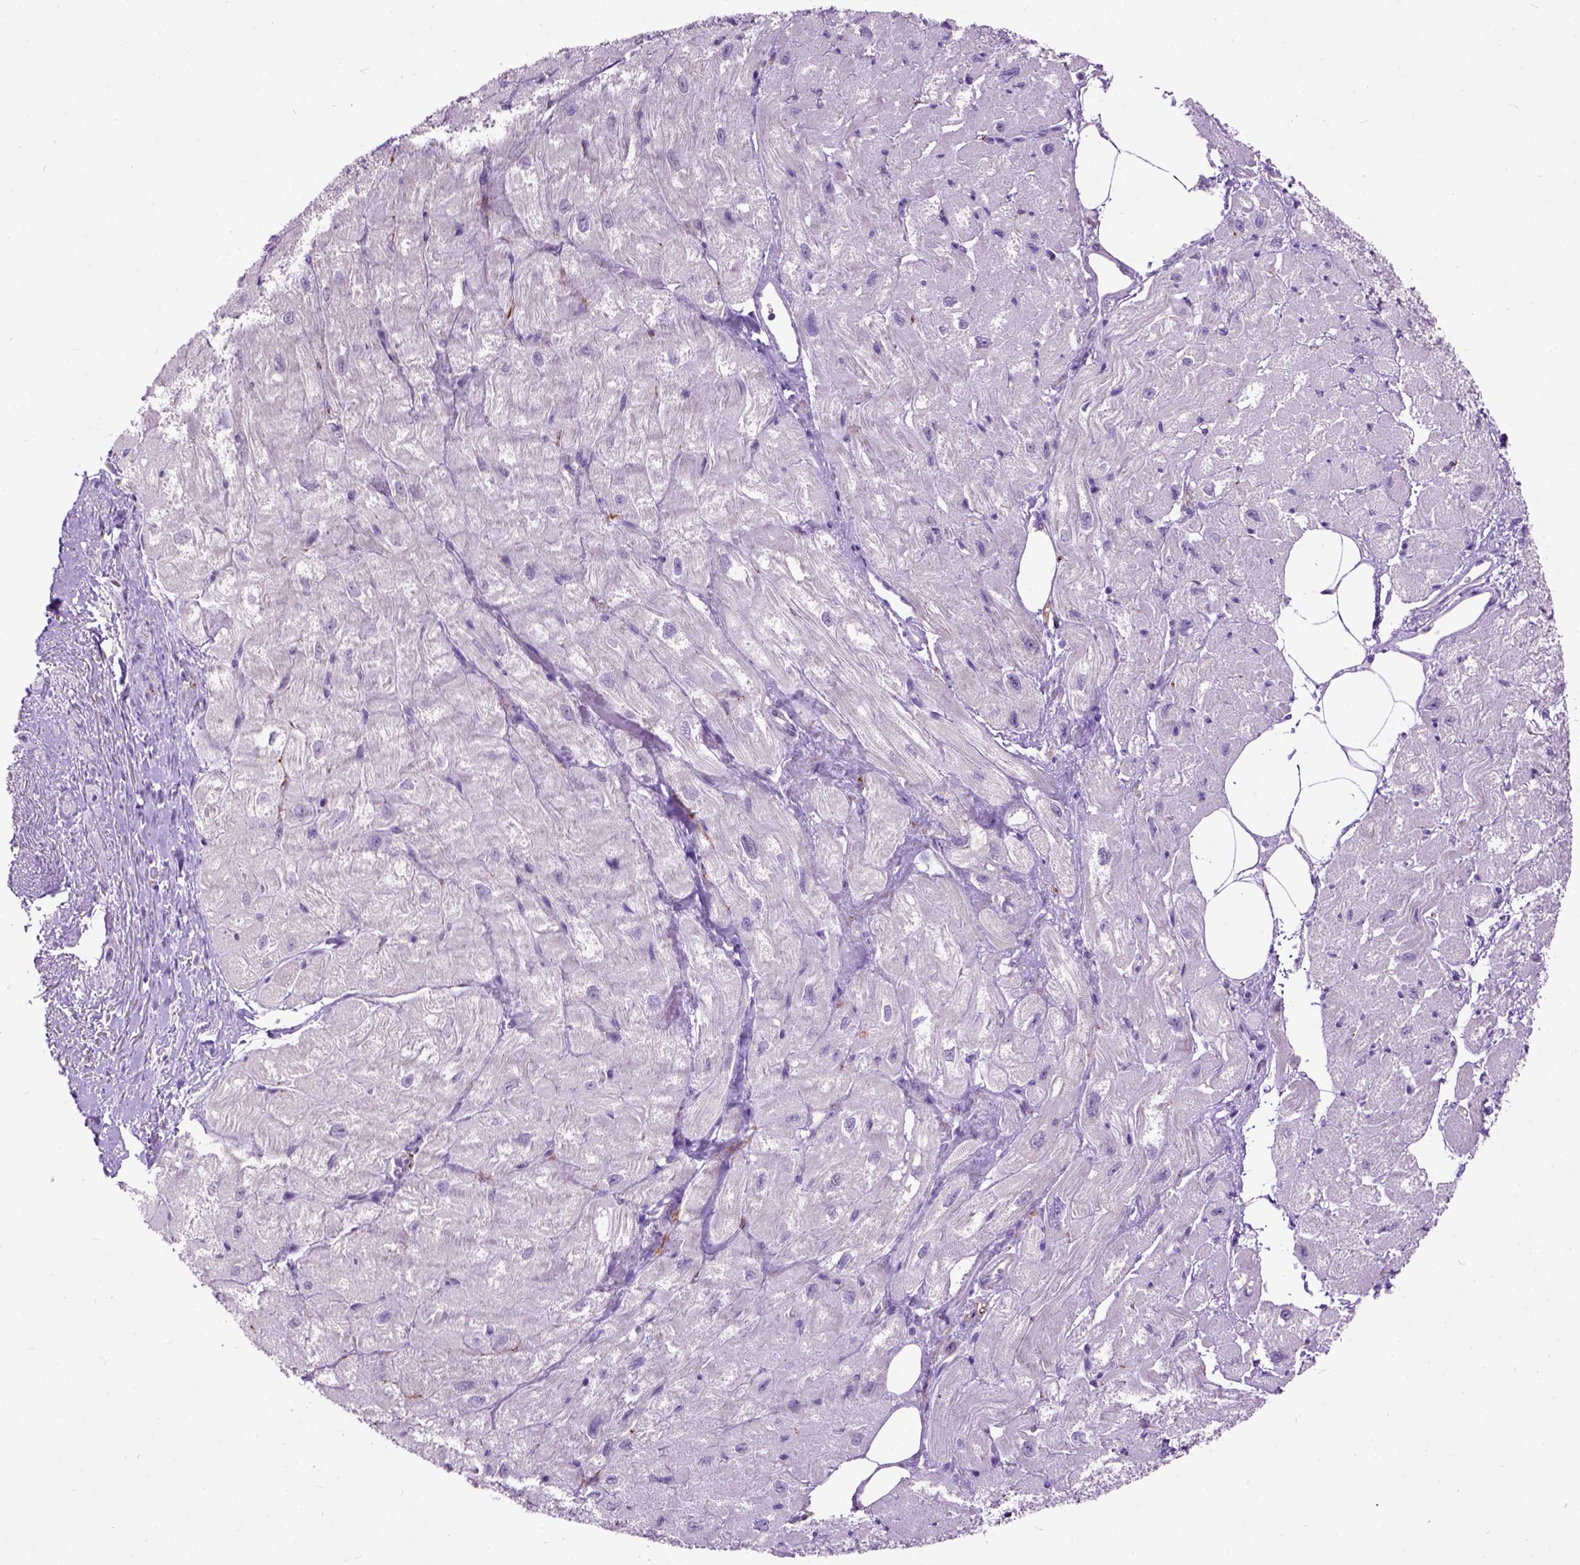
{"staining": {"intensity": "negative", "quantity": "none", "location": "none"}, "tissue": "heart muscle", "cell_type": "Cardiomyocytes", "image_type": "normal", "snomed": [{"axis": "morphology", "description": "Normal tissue, NOS"}, {"axis": "topography", "description": "Heart"}], "caption": "High power microscopy photomicrograph of an IHC image of benign heart muscle, revealing no significant positivity in cardiomyocytes.", "gene": "MAPT", "patient": {"sex": "female", "age": 62}}